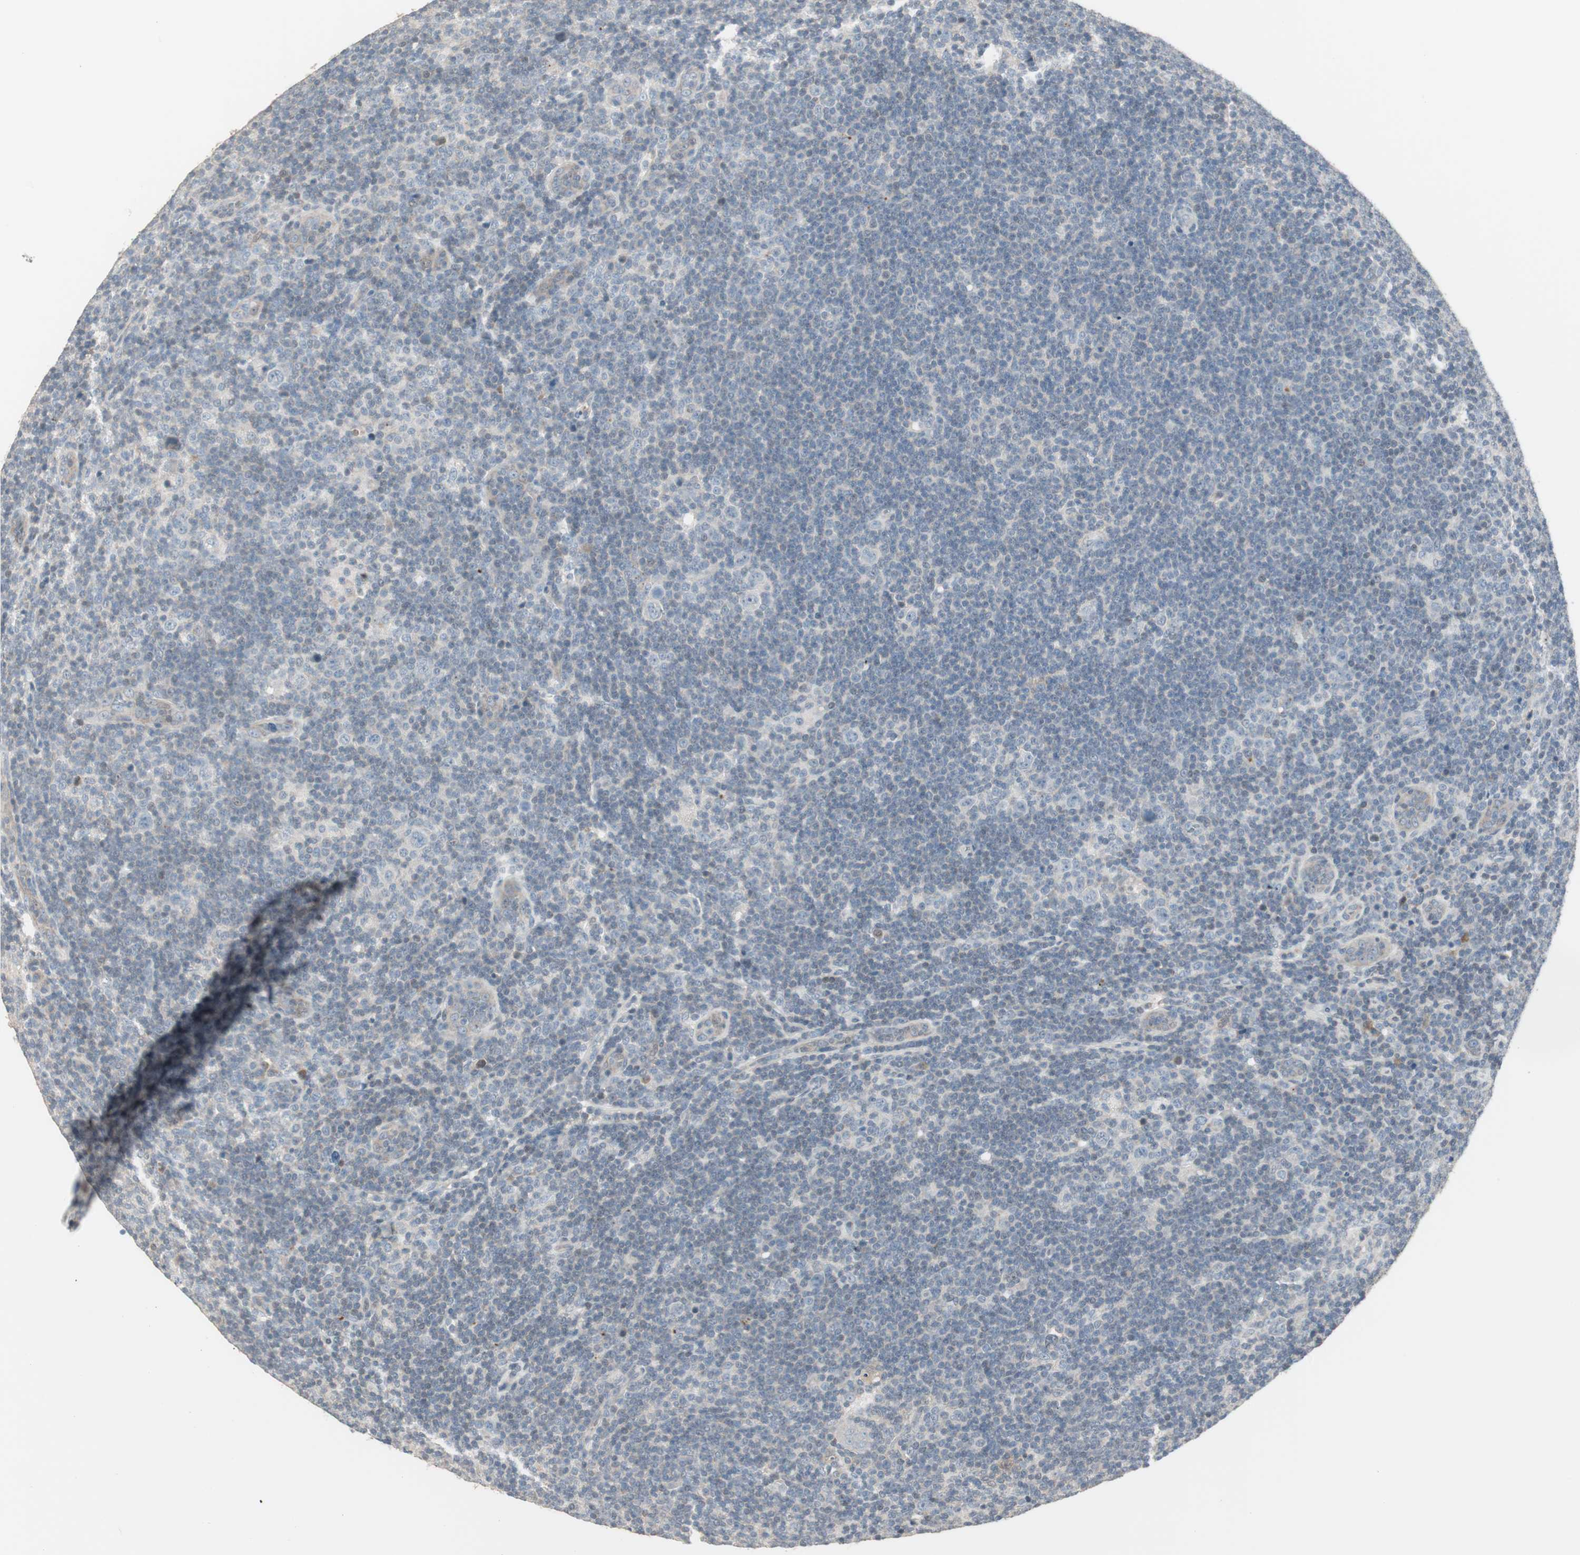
{"staining": {"intensity": "negative", "quantity": "none", "location": "none"}, "tissue": "lymphoma", "cell_type": "Tumor cells", "image_type": "cancer", "snomed": [{"axis": "morphology", "description": "Hodgkin's disease, NOS"}, {"axis": "topography", "description": "Lymph node"}], "caption": "Protein analysis of lymphoma reveals no significant staining in tumor cells.", "gene": "PDZK1", "patient": {"sex": "female", "age": 57}}